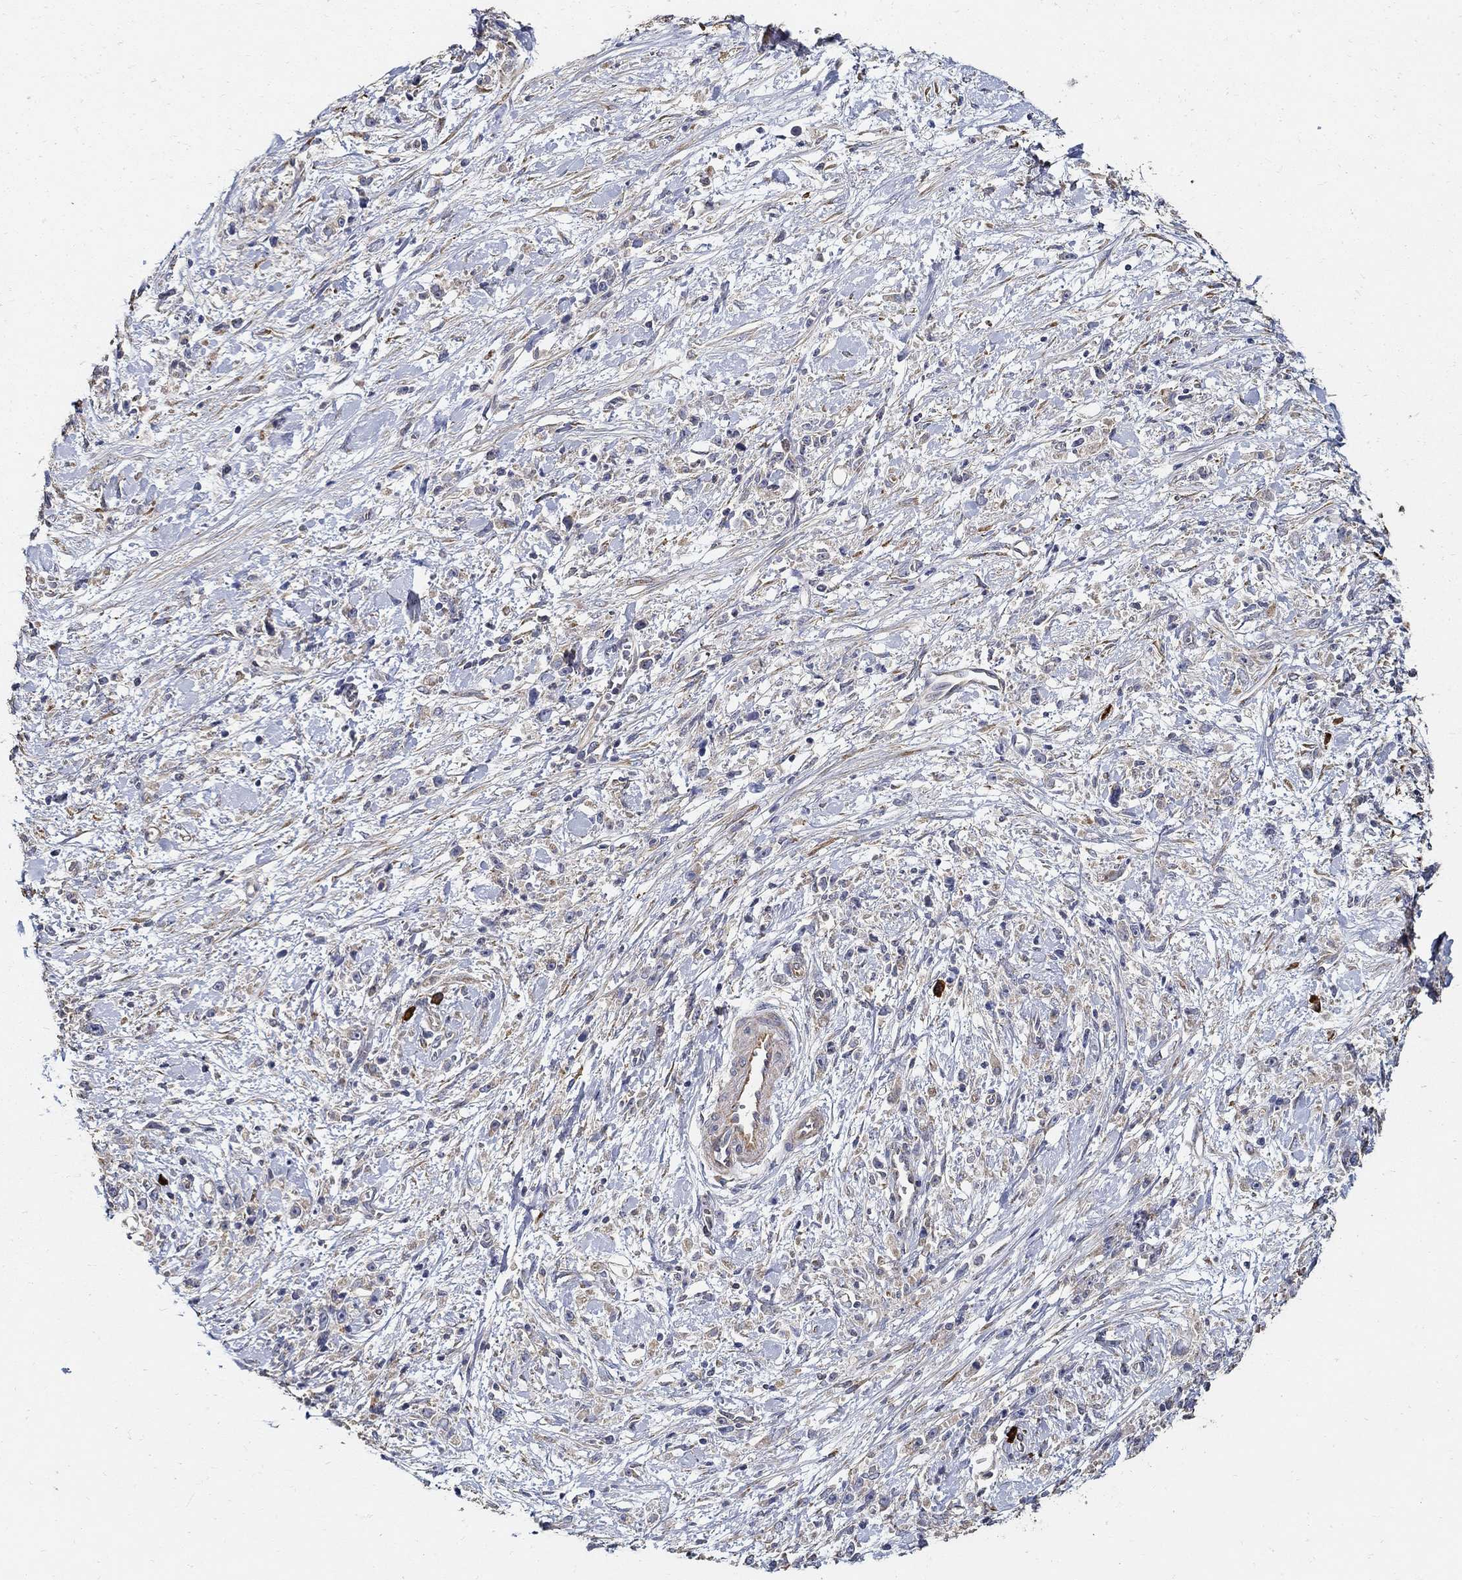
{"staining": {"intensity": "negative", "quantity": "none", "location": "none"}, "tissue": "stomach cancer", "cell_type": "Tumor cells", "image_type": "cancer", "snomed": [{"axis": "morphology", "description": "Adenocarcinoma, NOS"}, {"axis": "topography", "description": "Stomach"}], "caption": "Immunohistochemistry image of stomach cancer (adenocarcinoma) stained for a protein (brown), which displays no positivity in tumor cells. The staining is performed using DAB (3,3'-diaminobenzidine) brown chromogen with nuclei counter-stained in using hematoxylin.", "gene": "EMILIN3", "patient": {"sex": "female", "age": 59}}